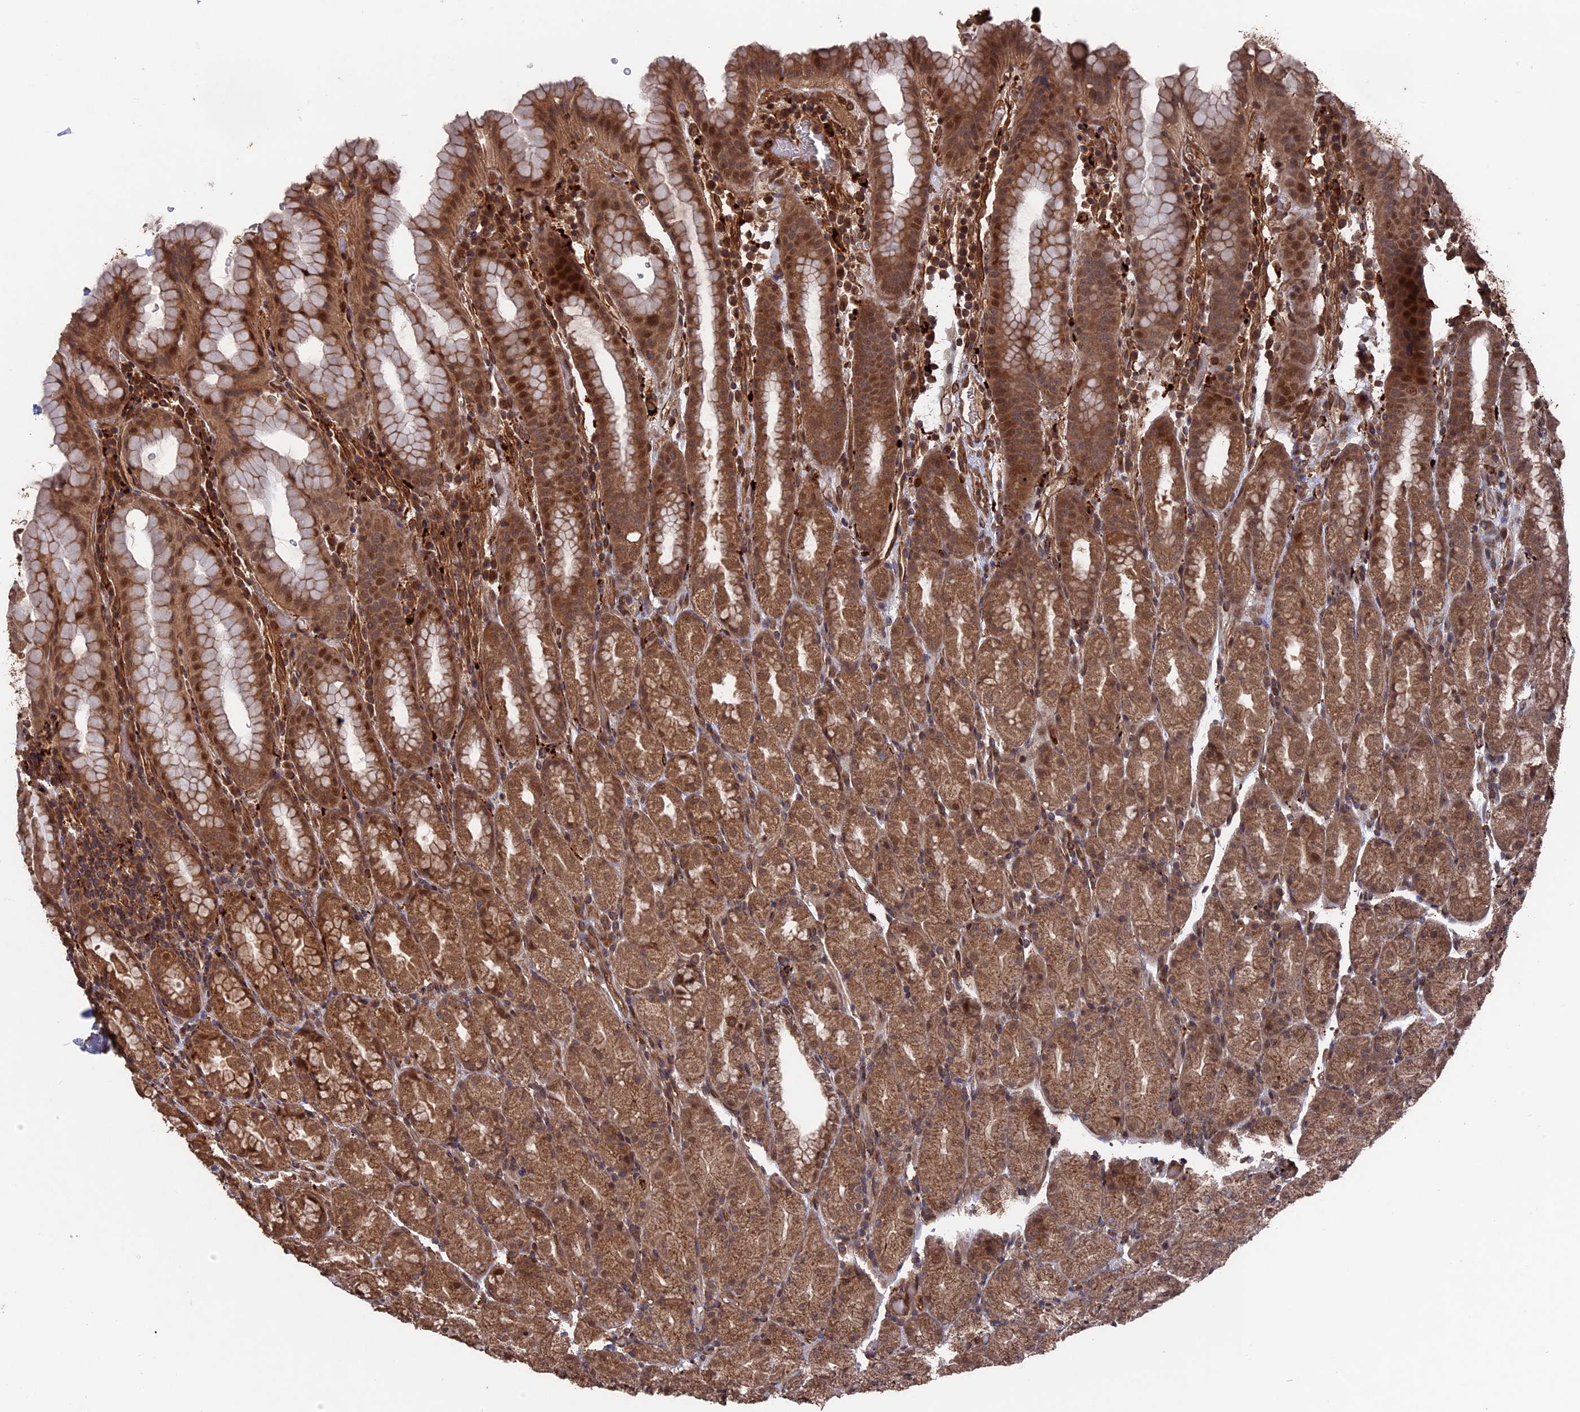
{"staining": {"intensity": "moderate", "quantity": ">75%", "location": "cytoplasmic/membranous,nuclear"}, "tissue": "stomach", "cell_type": "Glandular cells", "image_type": "normal", "snomed": [{"axis": "morphology", "description": "Normal tissue, NOS"}, {"axis": "topography", "description": "Stomach, upper"}, {"axis": "topography", "description": "Stomach, lower"}, {"axis": "topography", "description": "Small intestine"}], "caption": "The histopathology image displays a brown stain indicating the presence of a protein in the cytoplasmic/membranous,nuclear of glandular cells in stomach. (DAB = brown stain, brightfield microscopy at high magnification).", "gene": "TELO2", "patient": {"sex": "male", "age": 68}}